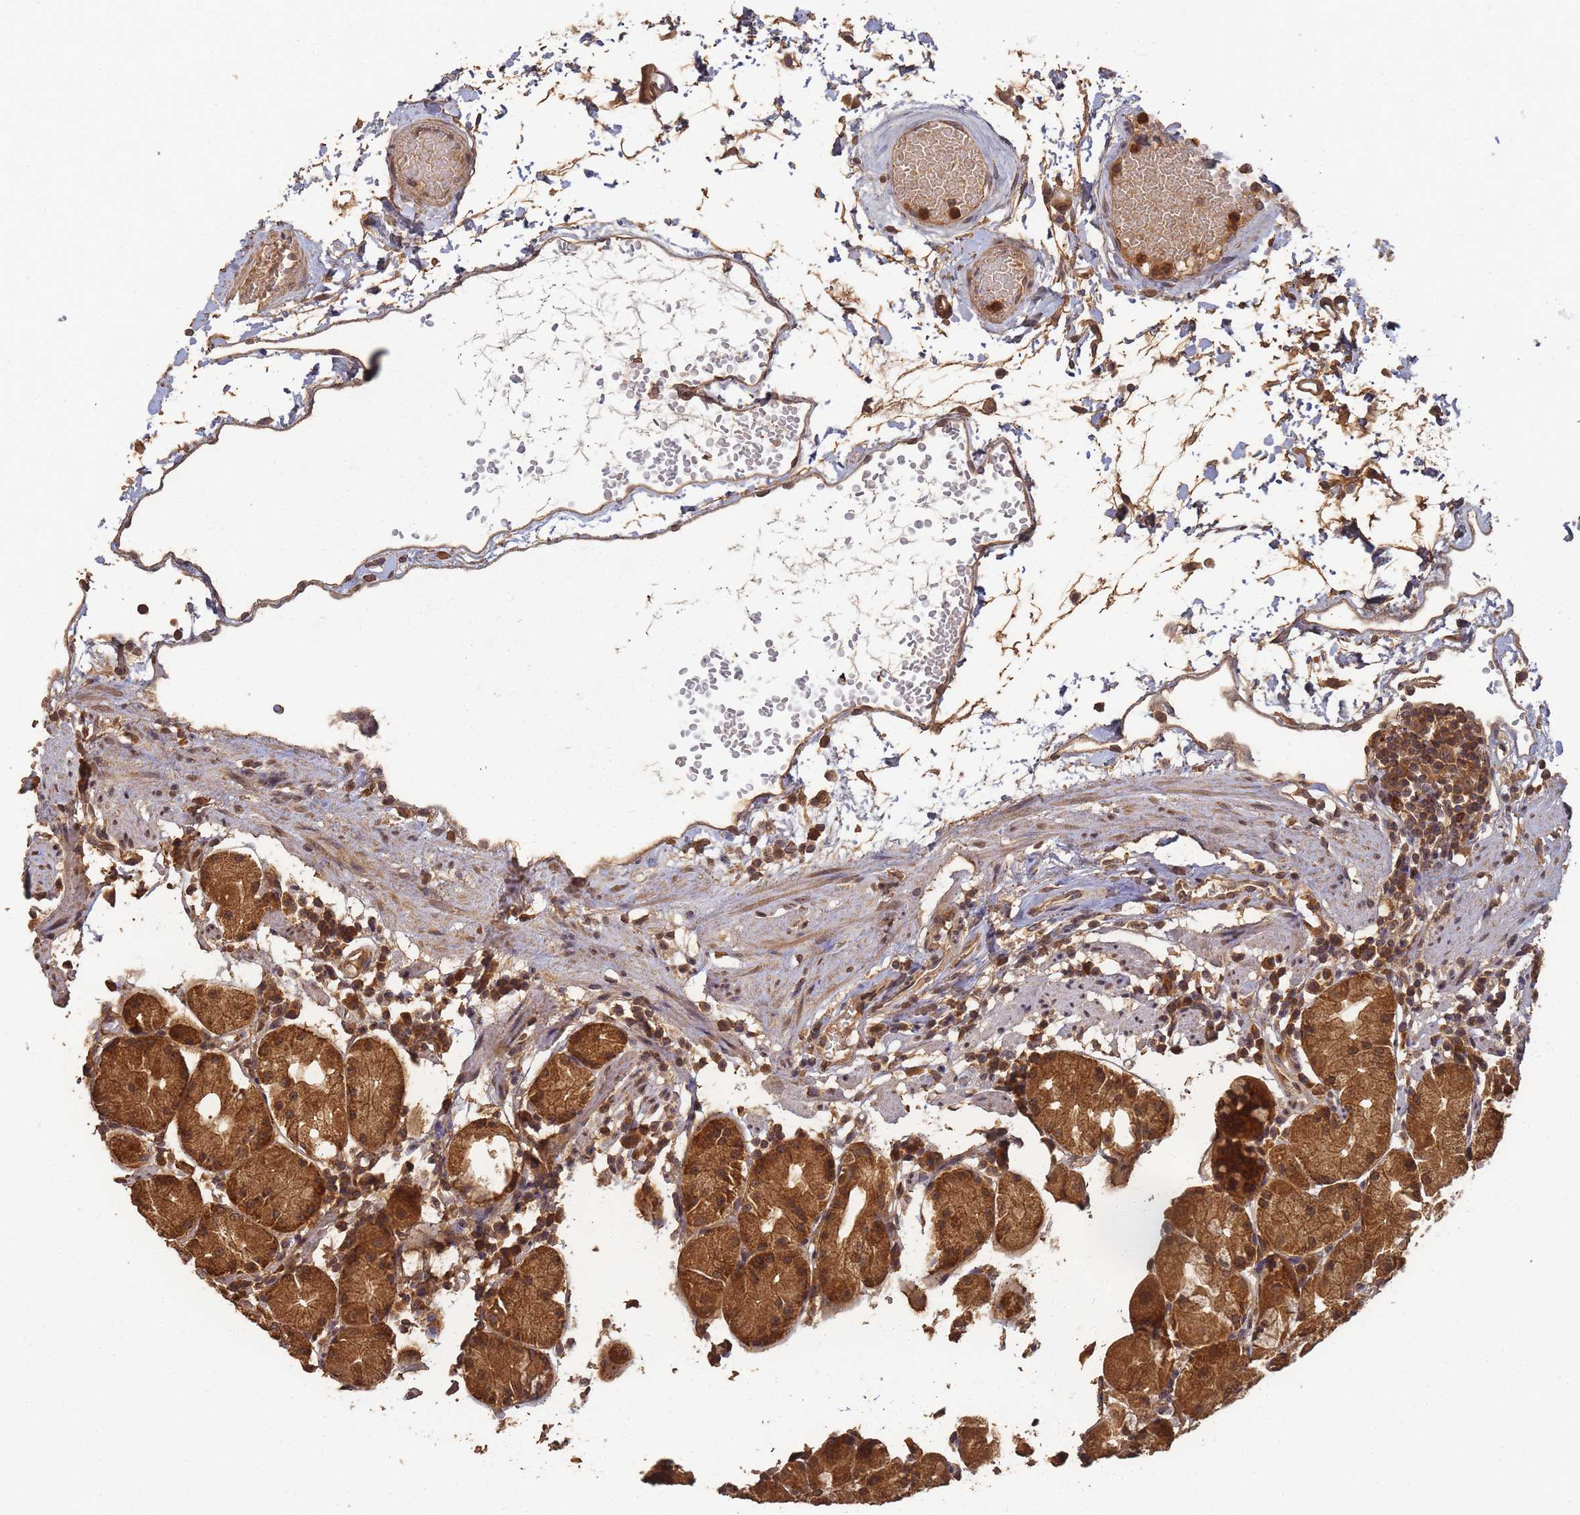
{"staining": {"intensity": "strong", "quantity": ">75%", "location": "cytoplasmic/membranous,nuclear"}, "tissue": "stomach", "cell_type": "Glandular cells", "image_type": "normal", "snomed": [{"axis": "morphology", "description": "Normal tissue, NOS"}, {"axis": "topography", "description": "Stomach"}, {"axis": "topography", "description": "Stomach, lower"}], "caption": "Immunohistochemical staining of unremarkable stomach reveals strong cytoplasmic/membranous,nuclear protein expression in about >75% of glandular cells.", "gene": "ALKBH1", "patient": {"sex": "female", "age": 75}}